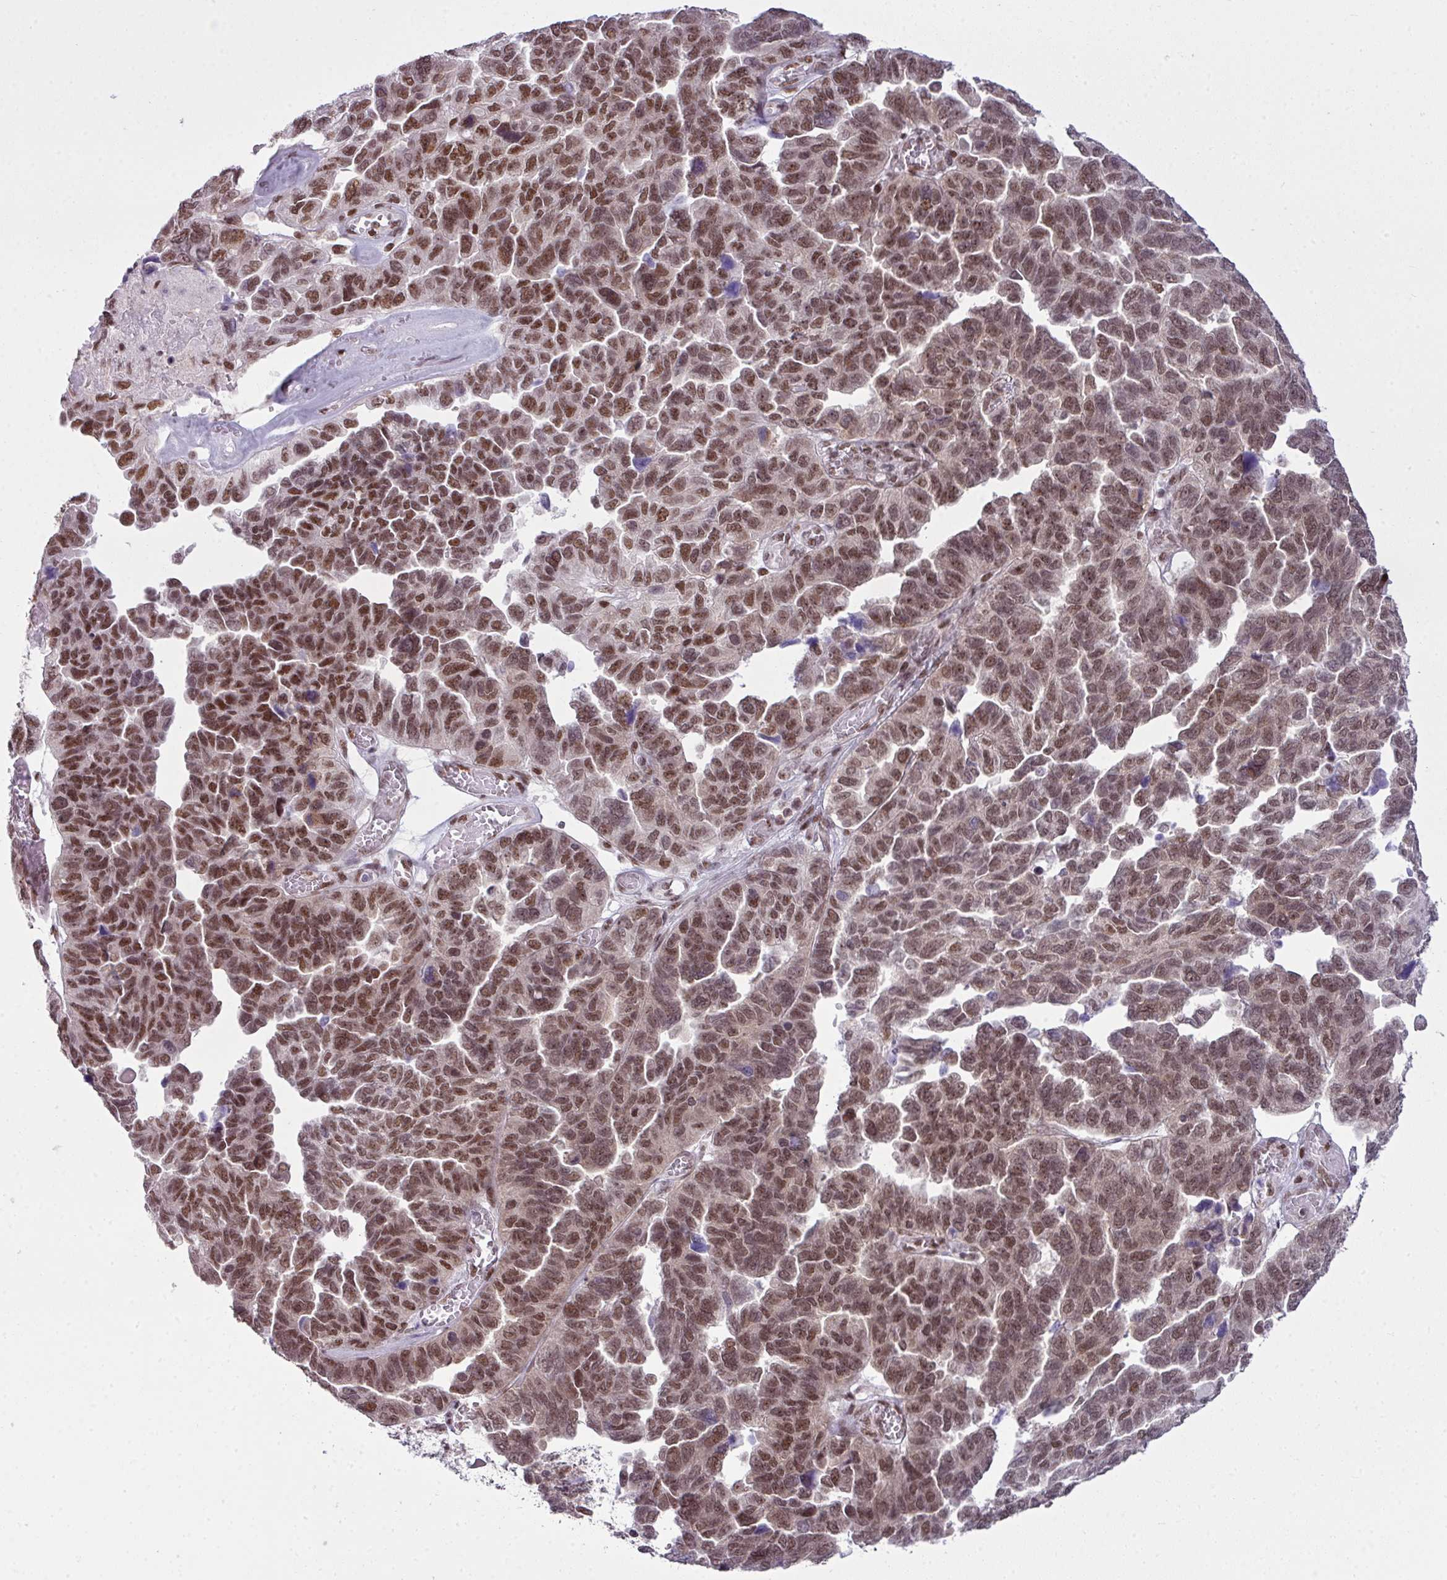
{"staining": {"intensity": "moderate", "quantity": ">75%", "location": "nuclear"}, "tissue": "ovarian cancer", "cell_type": "Tumor cells", "image_type": "cancer", "snomed": [{"axis": "morphology", "description": "Cystadenocarcinoma, serous, NOS"}, {"axis": "topography", "description": "Ovary"}], "caption": "This photomicrograph exhibits immunohistochemistry staining of human ovarian cancer, with medium moderate nuclear staining in about >75% of tumor cells.", "gene": "ARL6IP4", "patient": {"sex": "female", "age": 64}}